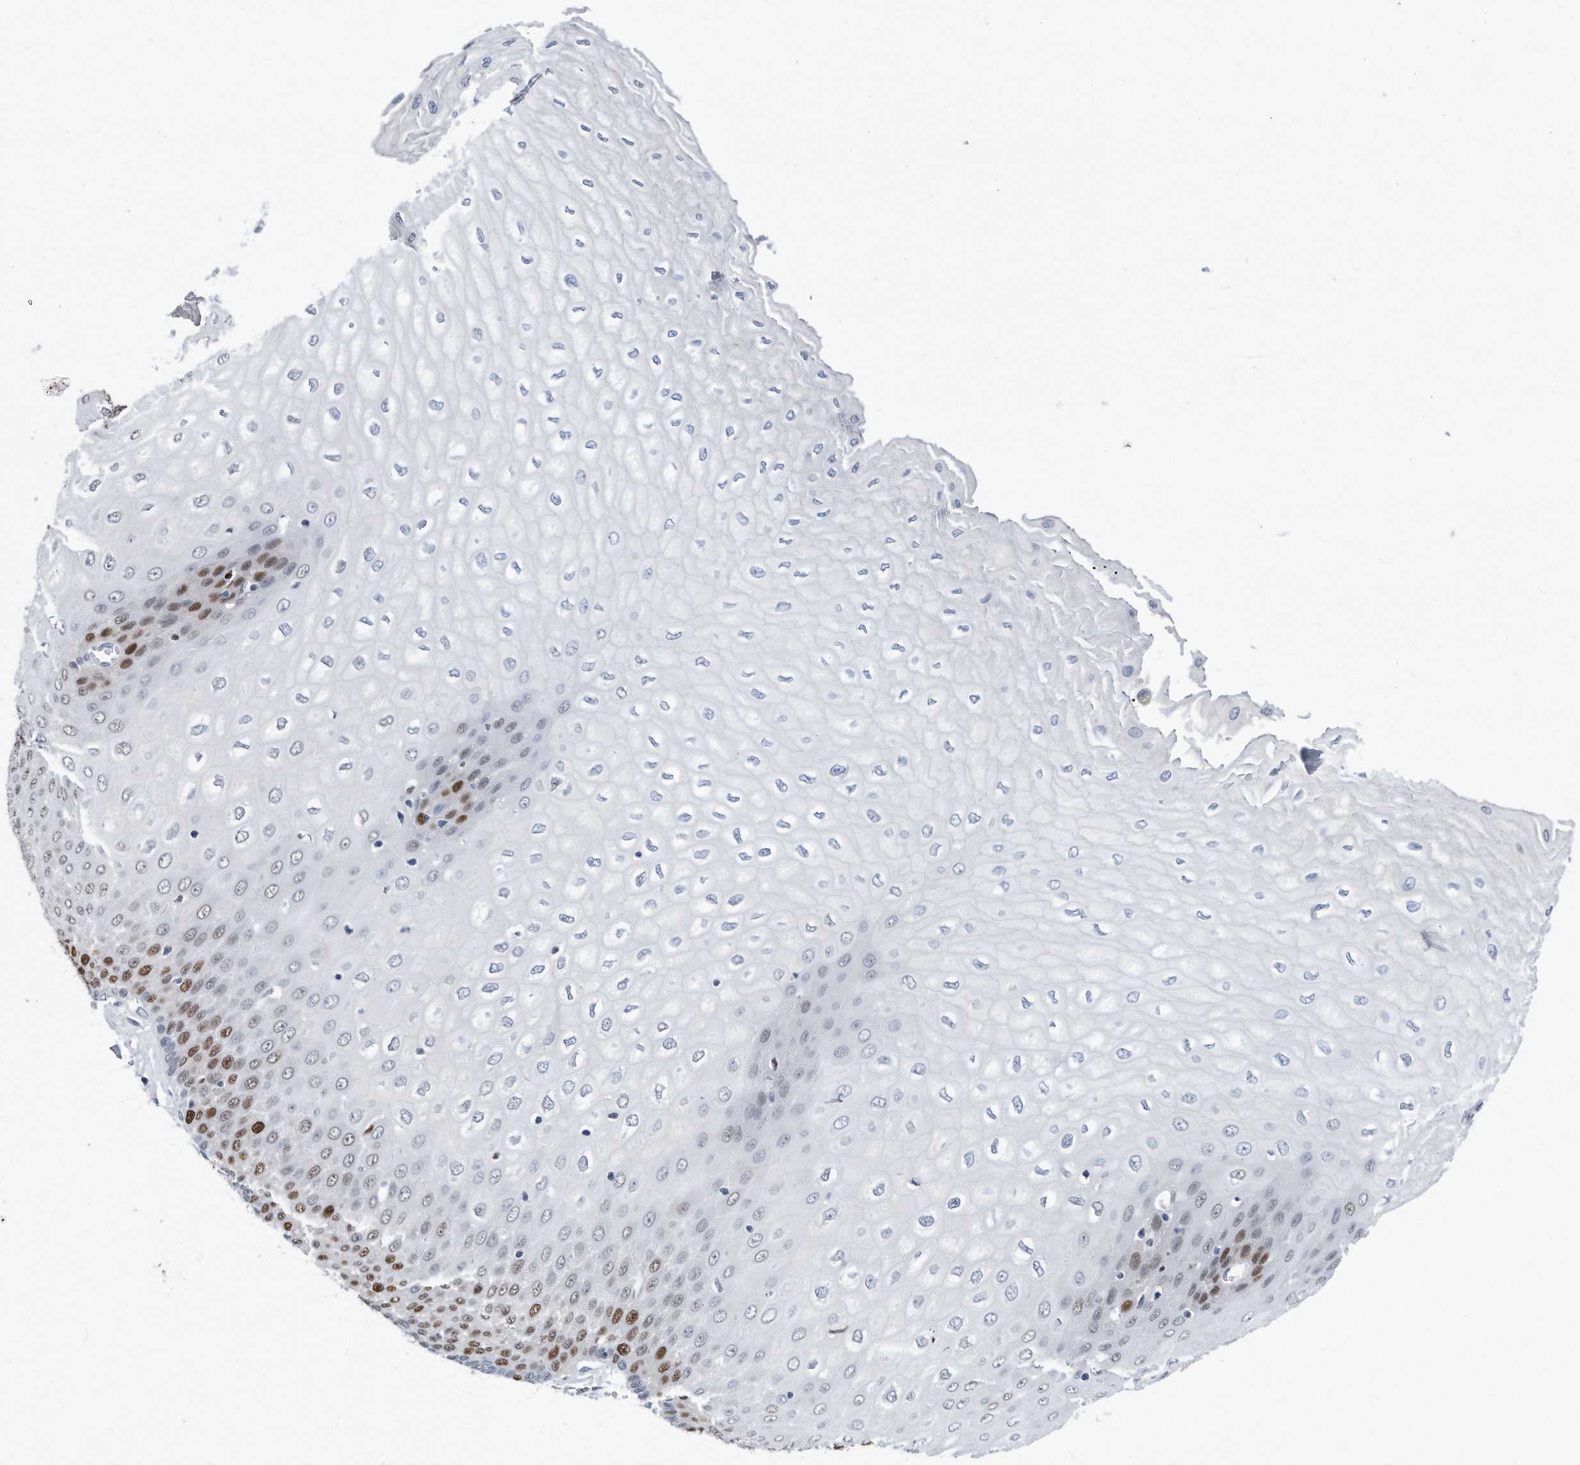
{"staining": {"intensity": "strong", "quantity": "<25%", "location": "nuclear"}, "tissue": "esophagus", "cell_type": "Squamous epithelial cells", "image_type": "normal", "snomed": [{"axis": "morphology", "description": "Normal tissue, NOS"}, {"axis": "topography", "description": "Esophagus"}], "caption": "The immunohistochemical stain highlights strong nuclear staining in squamous epithelial cells of unremarkable esophagus. The protein is stained brown, and the nuclei are stained in blue (DAB (3,3'-diaminobenzidine) IHC with brightfield microscopy, high magnification).", "gene": "PCNA", "patient": {"sex": "male", "age": 60}}